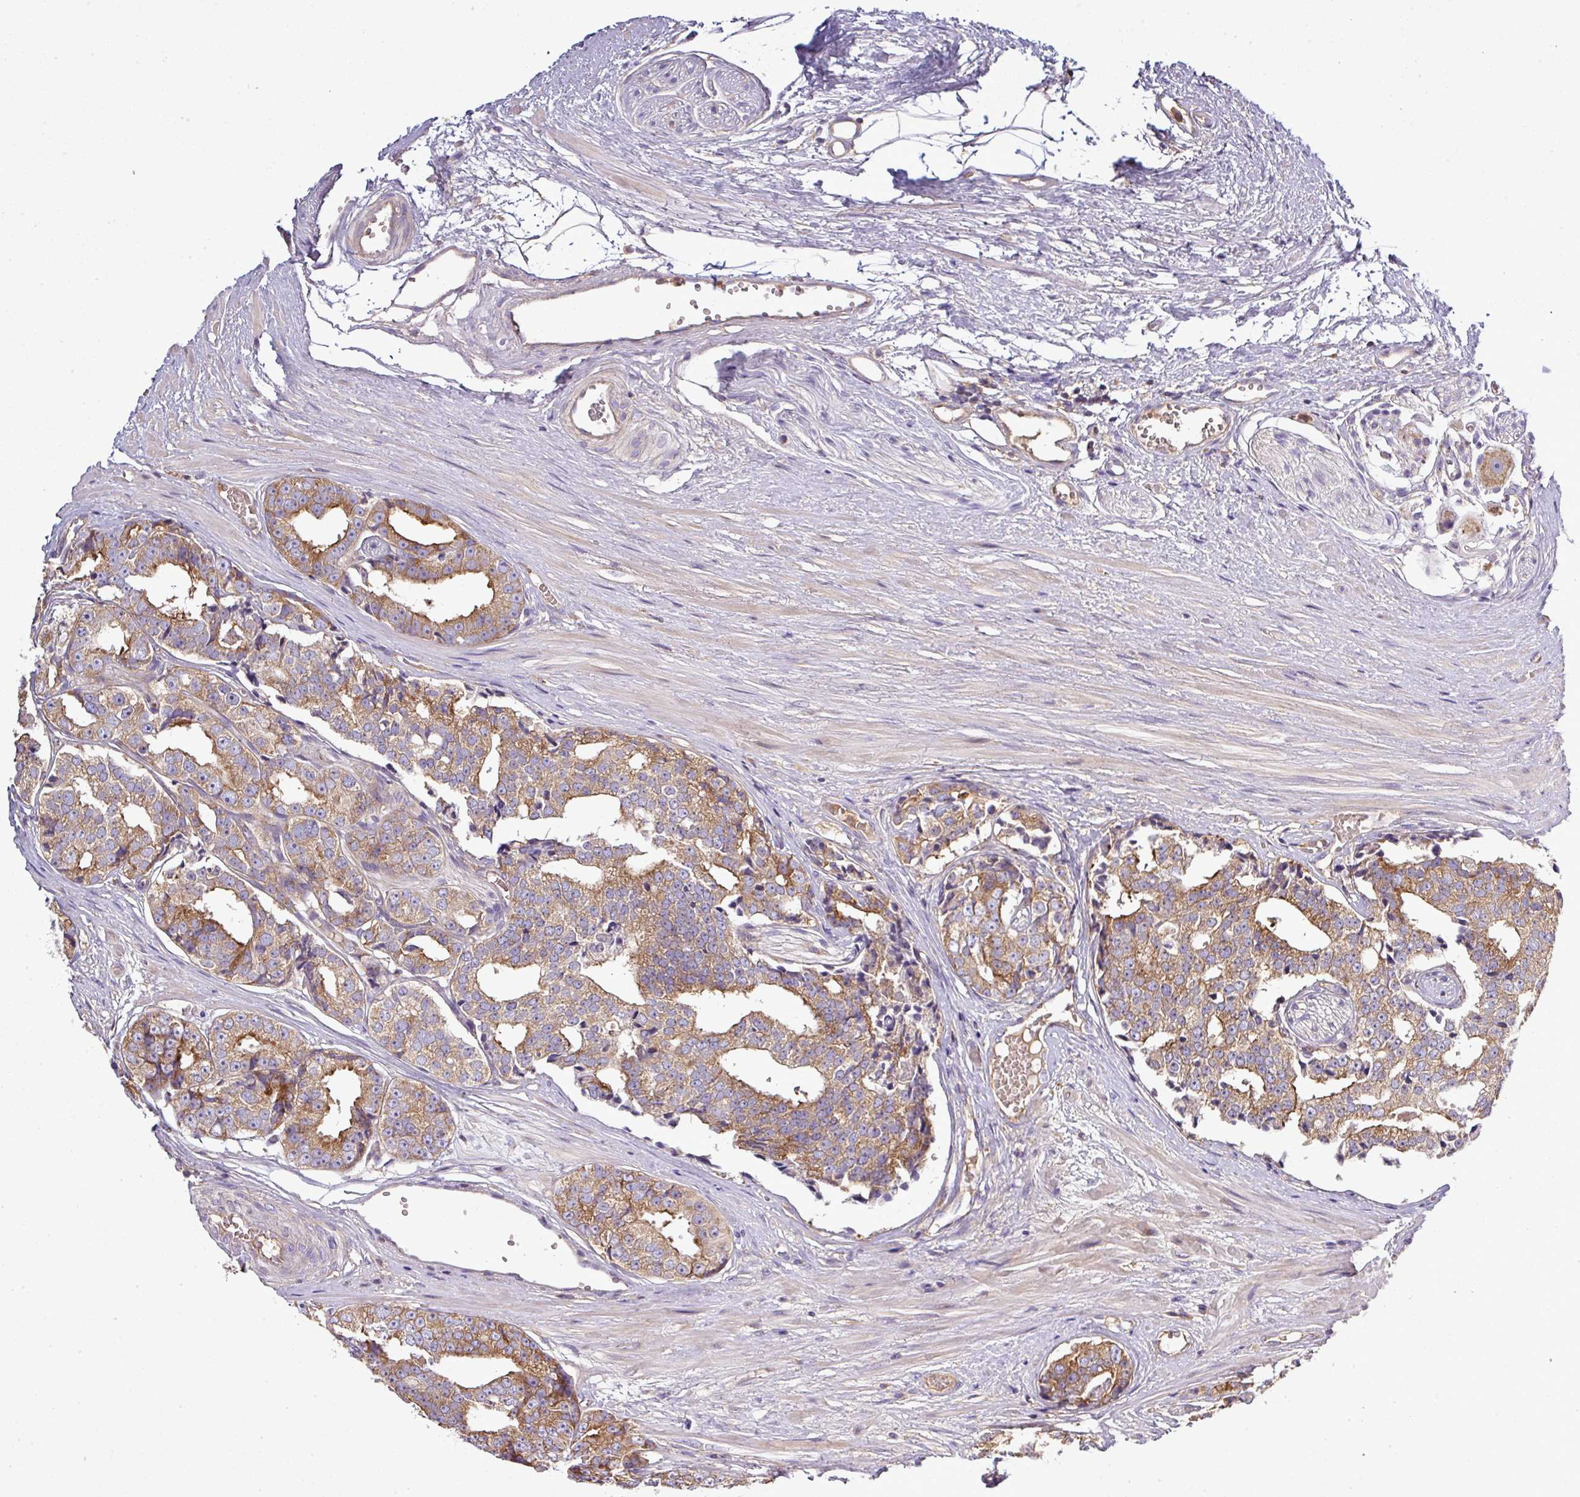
{"staining": {"intensity": "moderate", "quantity": ">75%", "location": "cytoplasmic/membranous"}, "tissue": "prostate cancer", "cell_type": "Tumor cells", "image_type": "cancer", "snomed": [{"axis": "morphology", "description": "Adenocarcinoma, High grade"}, {"axis": "topography", "description": "Prostate"}], "caption": "Human prostate cancer (adenocarcinoma (high-grade)) stained with a protein marker shows moderate staining in tumor cells.", "gene": "LRRC74B", "patient": {"sex": "male", "age": 71}}